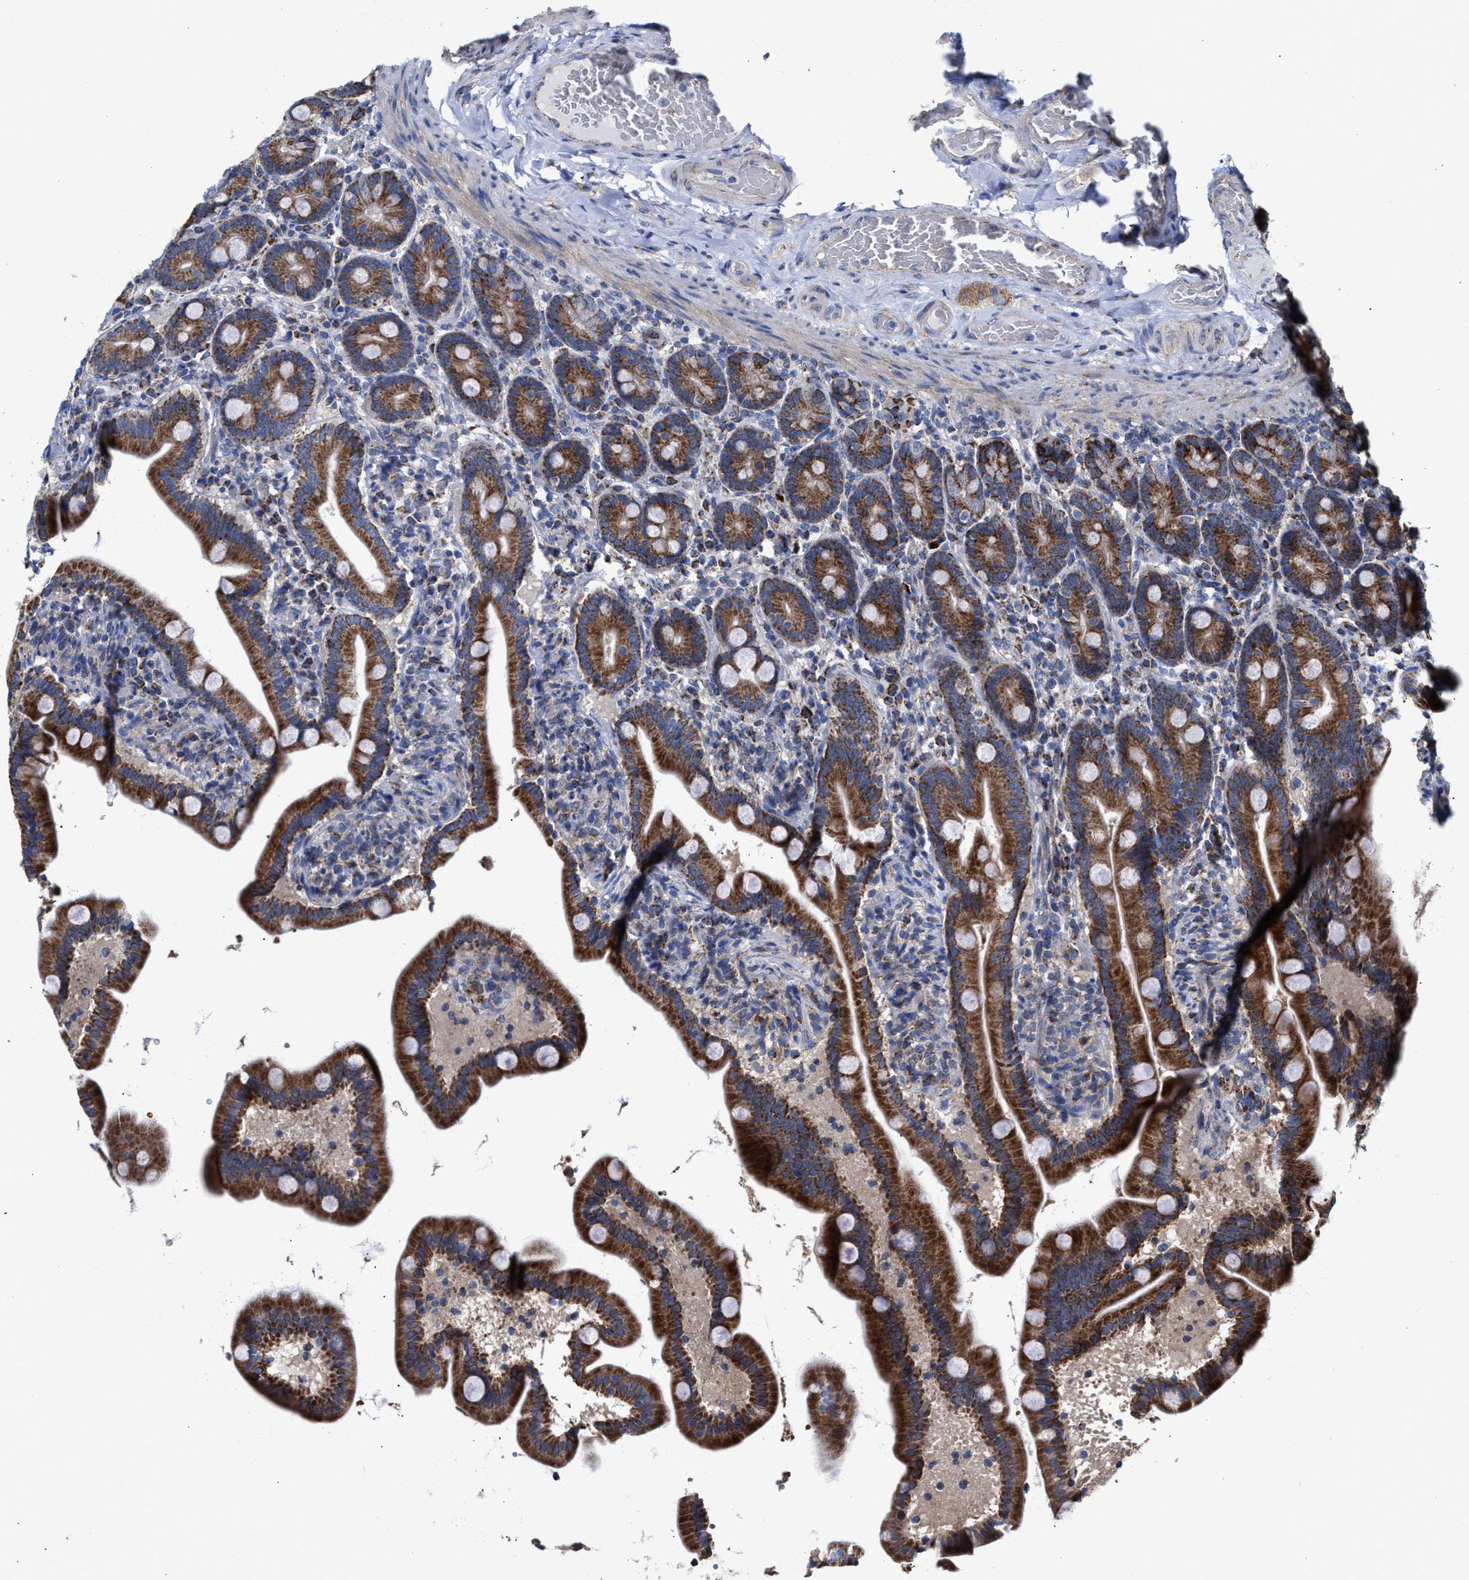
{"staining": {"intensity": "strong", "quantity": ">75%", "location": "cytoplasmic/membranous"}, "tissue": "duodenum", "cell_type": "Glandular cells", "image_type": "normal", "snomed": [{"axis": "morphology", "description": "Normal tissue, NOS"}, {"axis": "topography", "description": "Duodenum"}], "caption": "Immunohistochemistry (IHC) micrograph of benign human duodenum stained for a protein (brown), which displays high levels of strong cytoplasmic/membranous positivity in approximately >75% of glandular cells.", "gene": "MECR", "patient": {"sex": "male", "age": 54}}